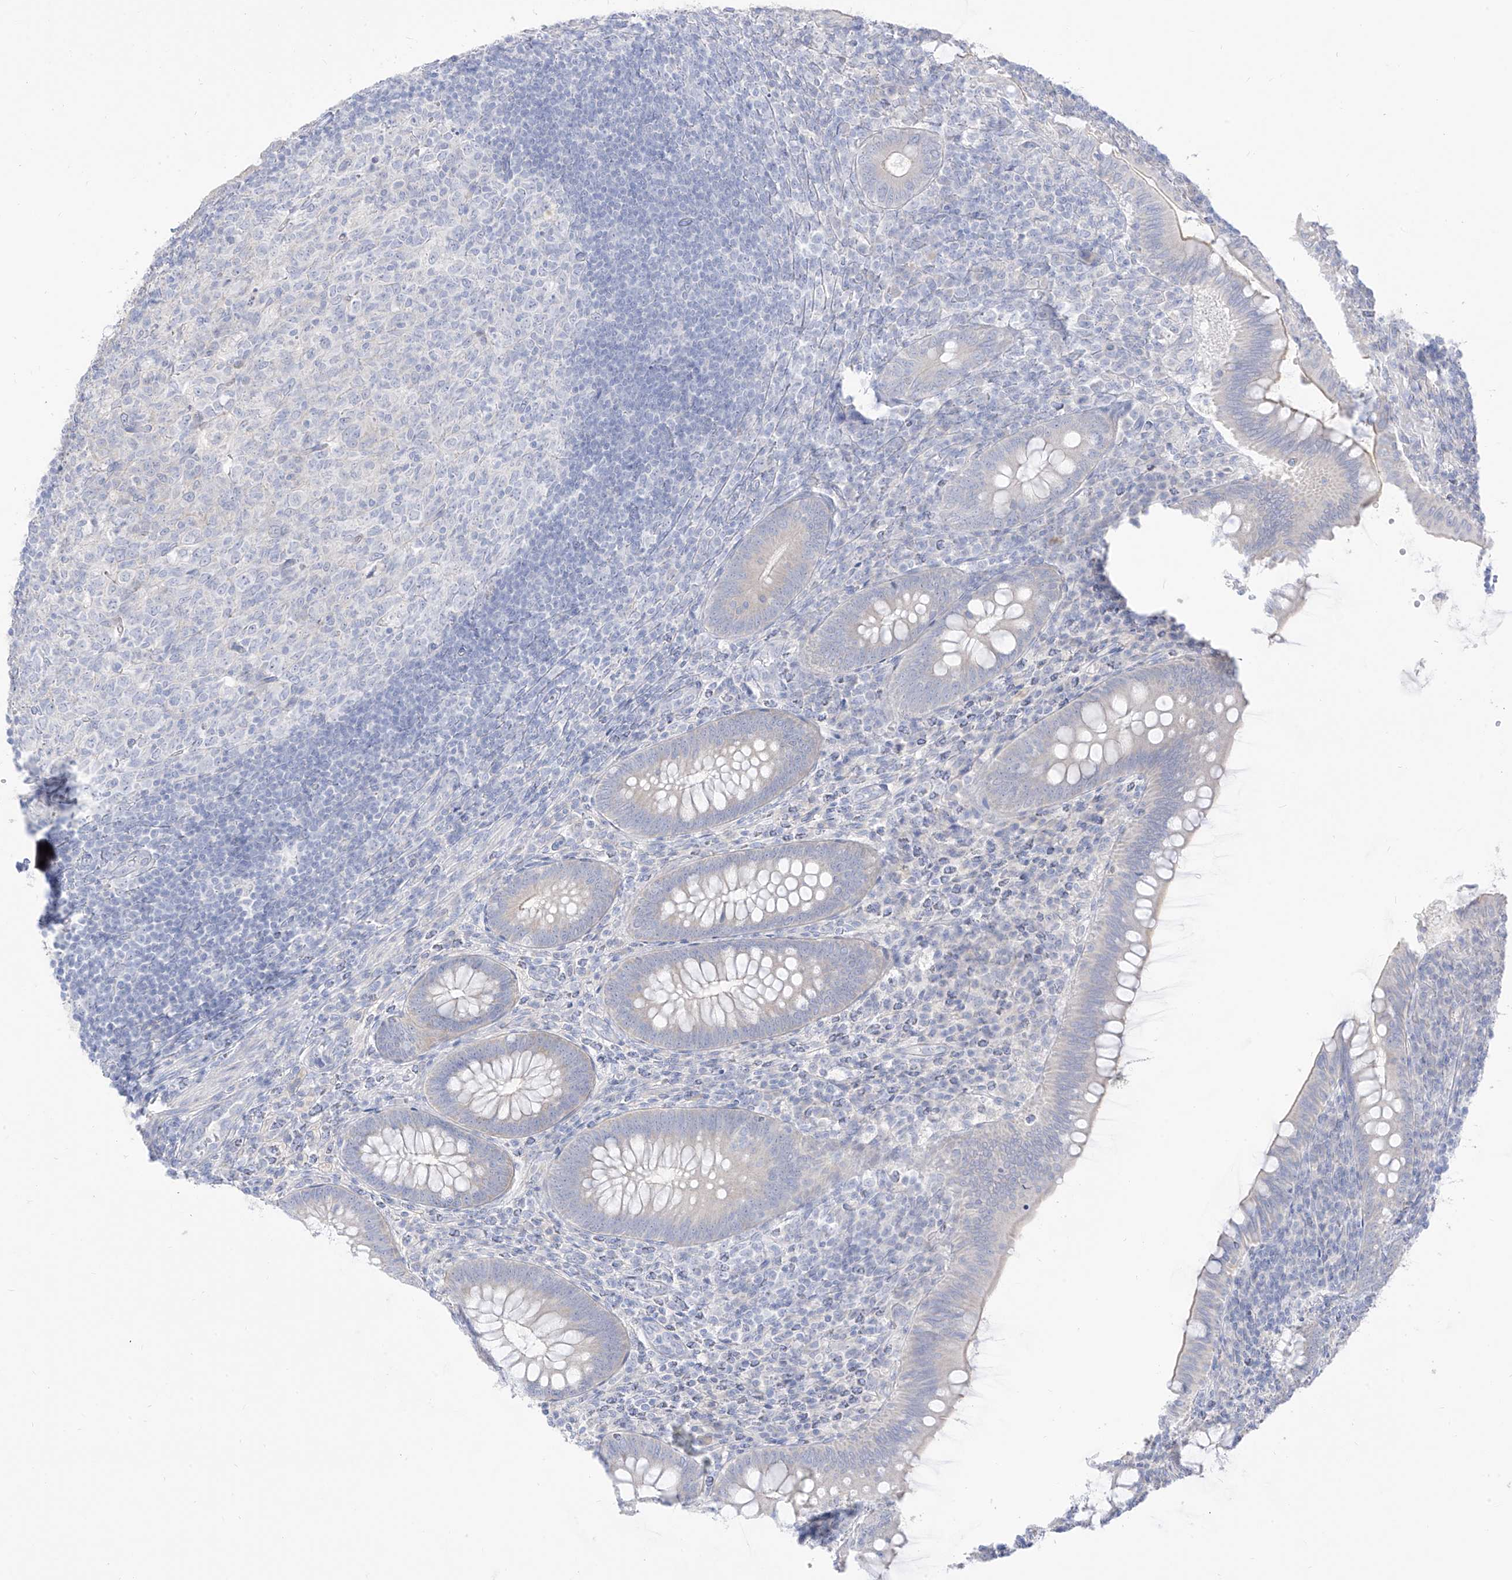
{"staining": {"intensity": "weak", "quantity": "25%-75%", "location": "cytoplasmic/membranous"}, "tissue": "appendix", "cell_type": "Glandular cells", "image_type": "normal", "snomed": [{"axis": "morphology", "description": "Normal tissue, NOS"}, {"axis": "topography", "description": "Appendix"}], "caption": "The immunohistochemical stain labels weak cytoplasmic/membranous staining in glandular cells of unremarkable appendix.", "gene": "ARHGEF40", "patient": {"sex": "male", "age": 14}}